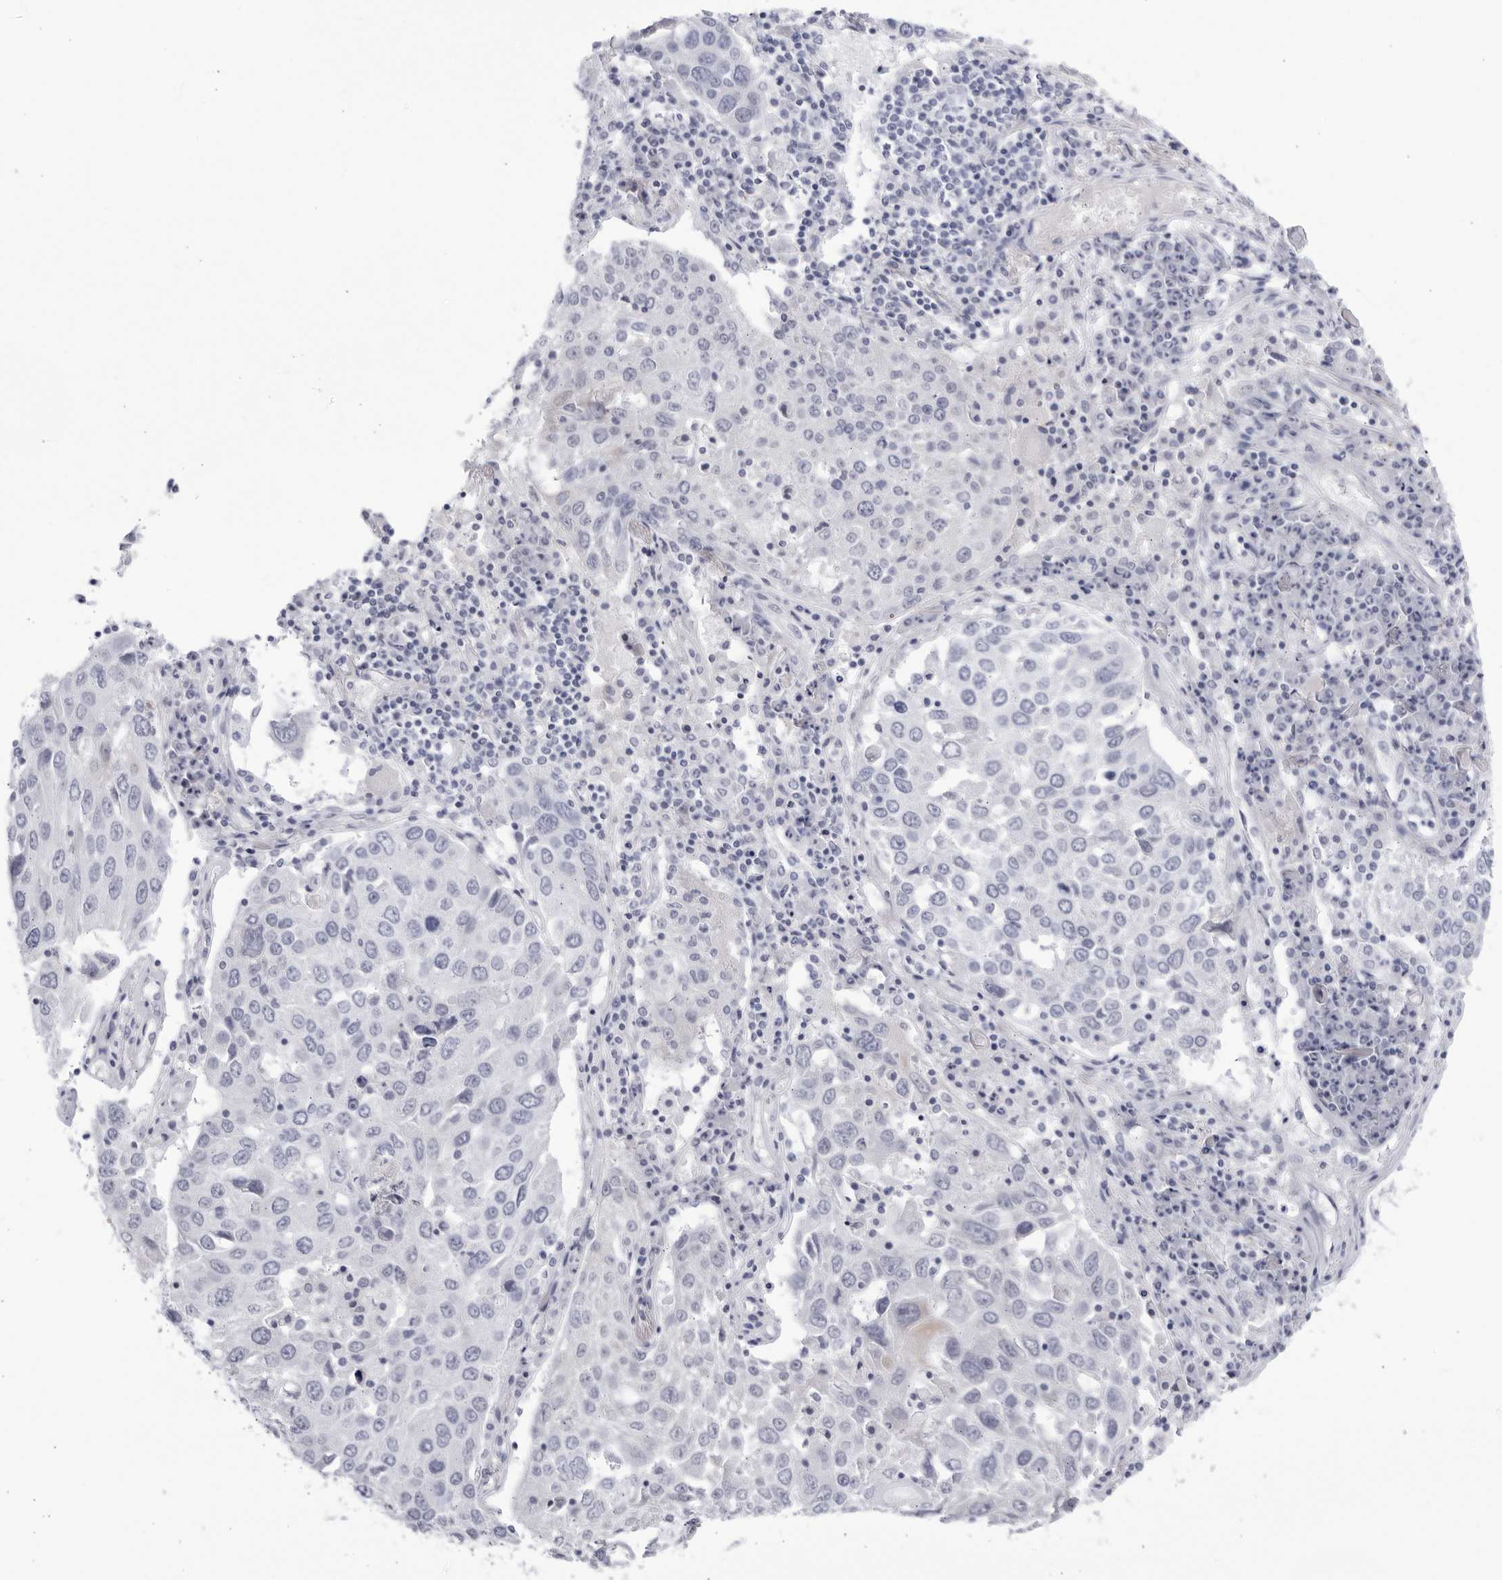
{"staining": {"intensity": "negative", "quantity": "none", "location": "none"}, "tissue": "lung cancer", "cell_type": "Tumor cells", "image_type": "cancer", "snomed": [{"axis": "morphology", "description": "Squamous cell carcinoma, NOS"}, {"axis": "topography", "description": "Lung"}], "caption": "High power microscopy photomicrograph of an immunohistochemistry (IHC) photomicrograph of lung squamous cell carcinoma, revealing no significant expression in tumor cells.", "gene": "CNBD1", "patient": {"sex": "male", "age": 65}}